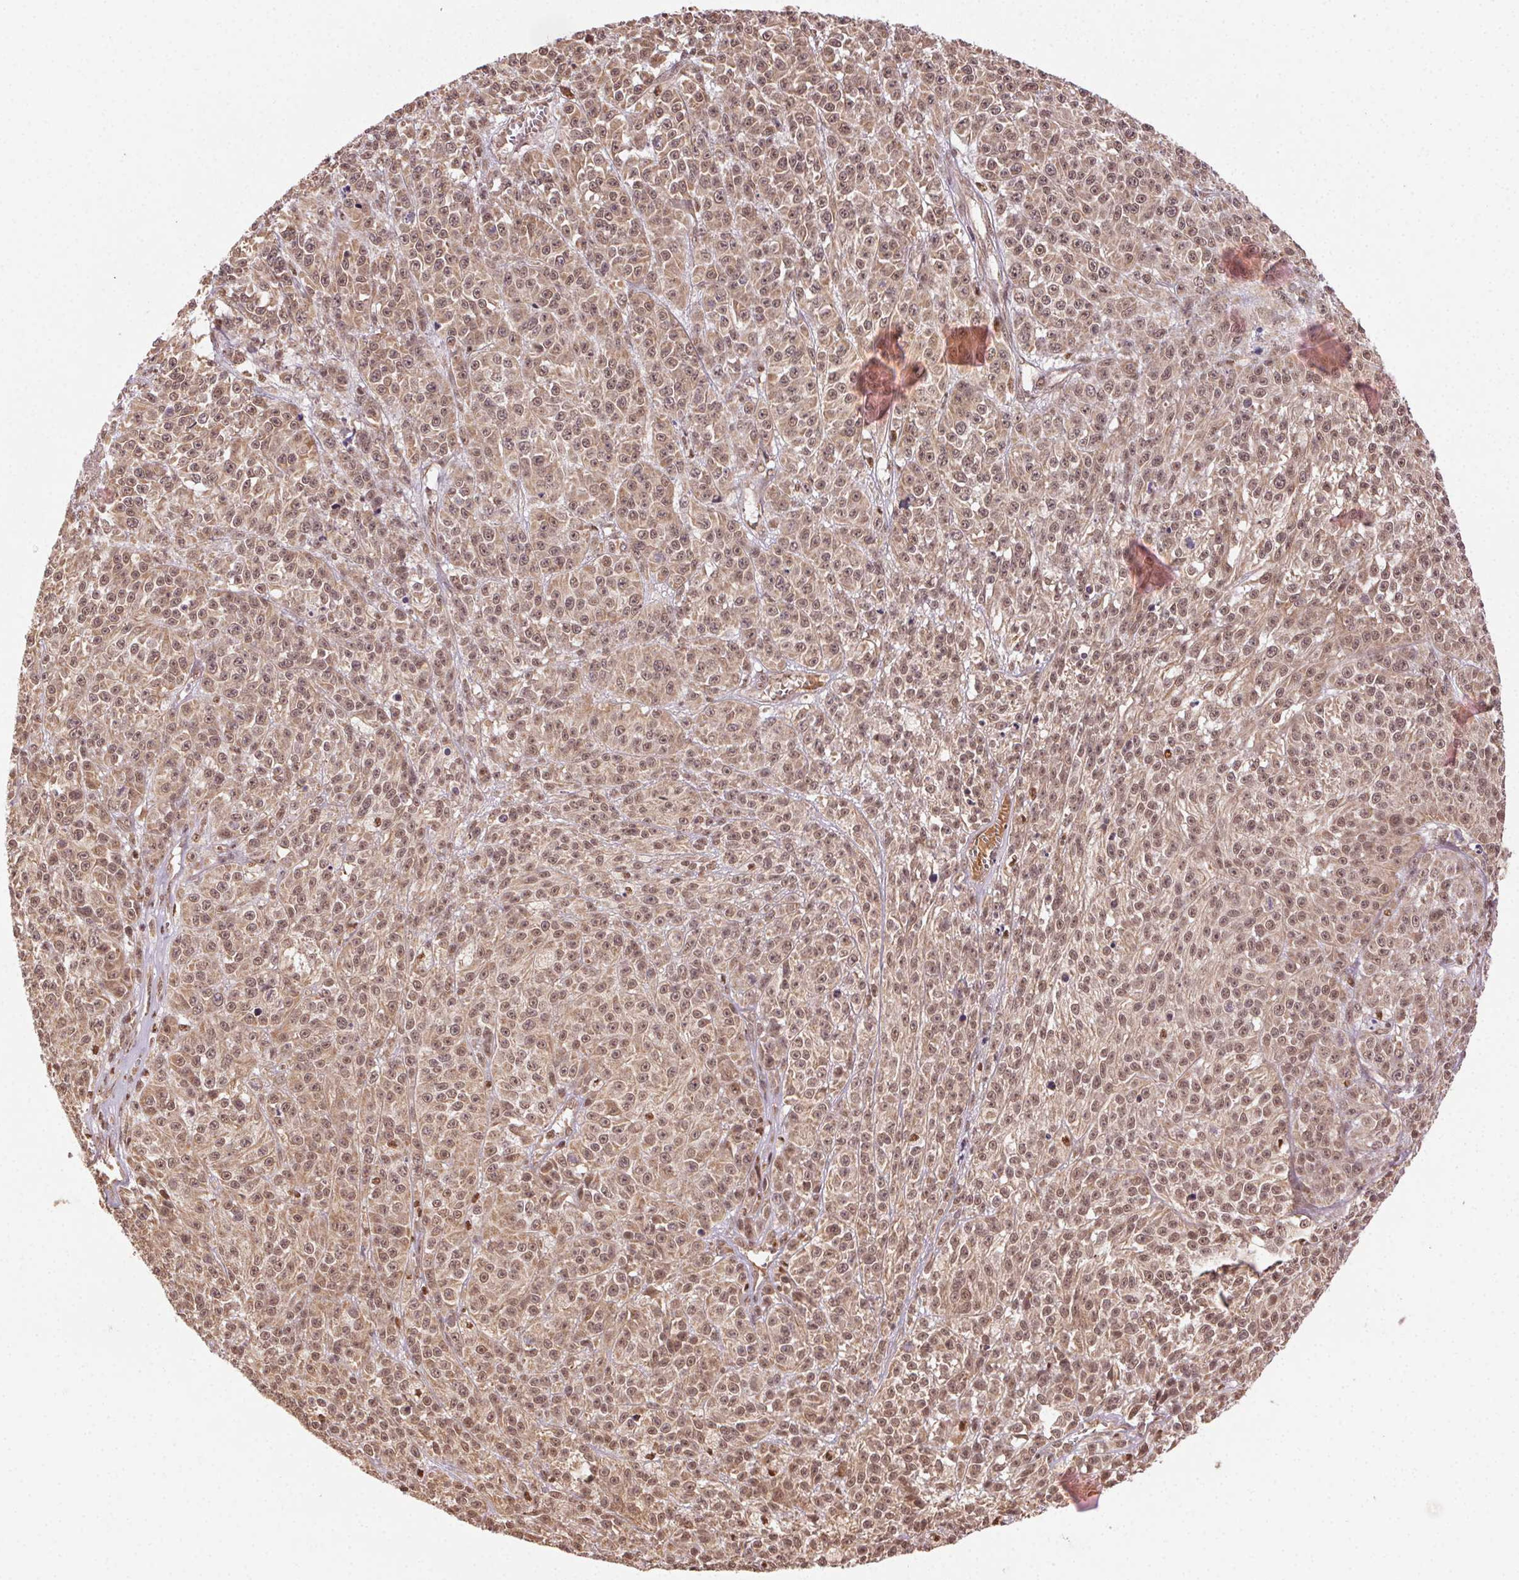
{"staining": {"intensity": "moderate", "quantity": ">75%", "location": "nuclear"}, "tissue": "melanoma", "cell_type": "Tumor cells", "image_type": "cancer", "snomed": [{"axis": "morphology", "description": "Malignant melanoma, NOS"}, {"axis": "topography", "description": "Skin"}], "caption": "Malignant melanoma was stained to show a protein in brown. There is medium levels of moderate nuclear expression in about >75% of tumor cells.", "gene": "TREML4", "patient": {"sex": "female", "age": 58}}